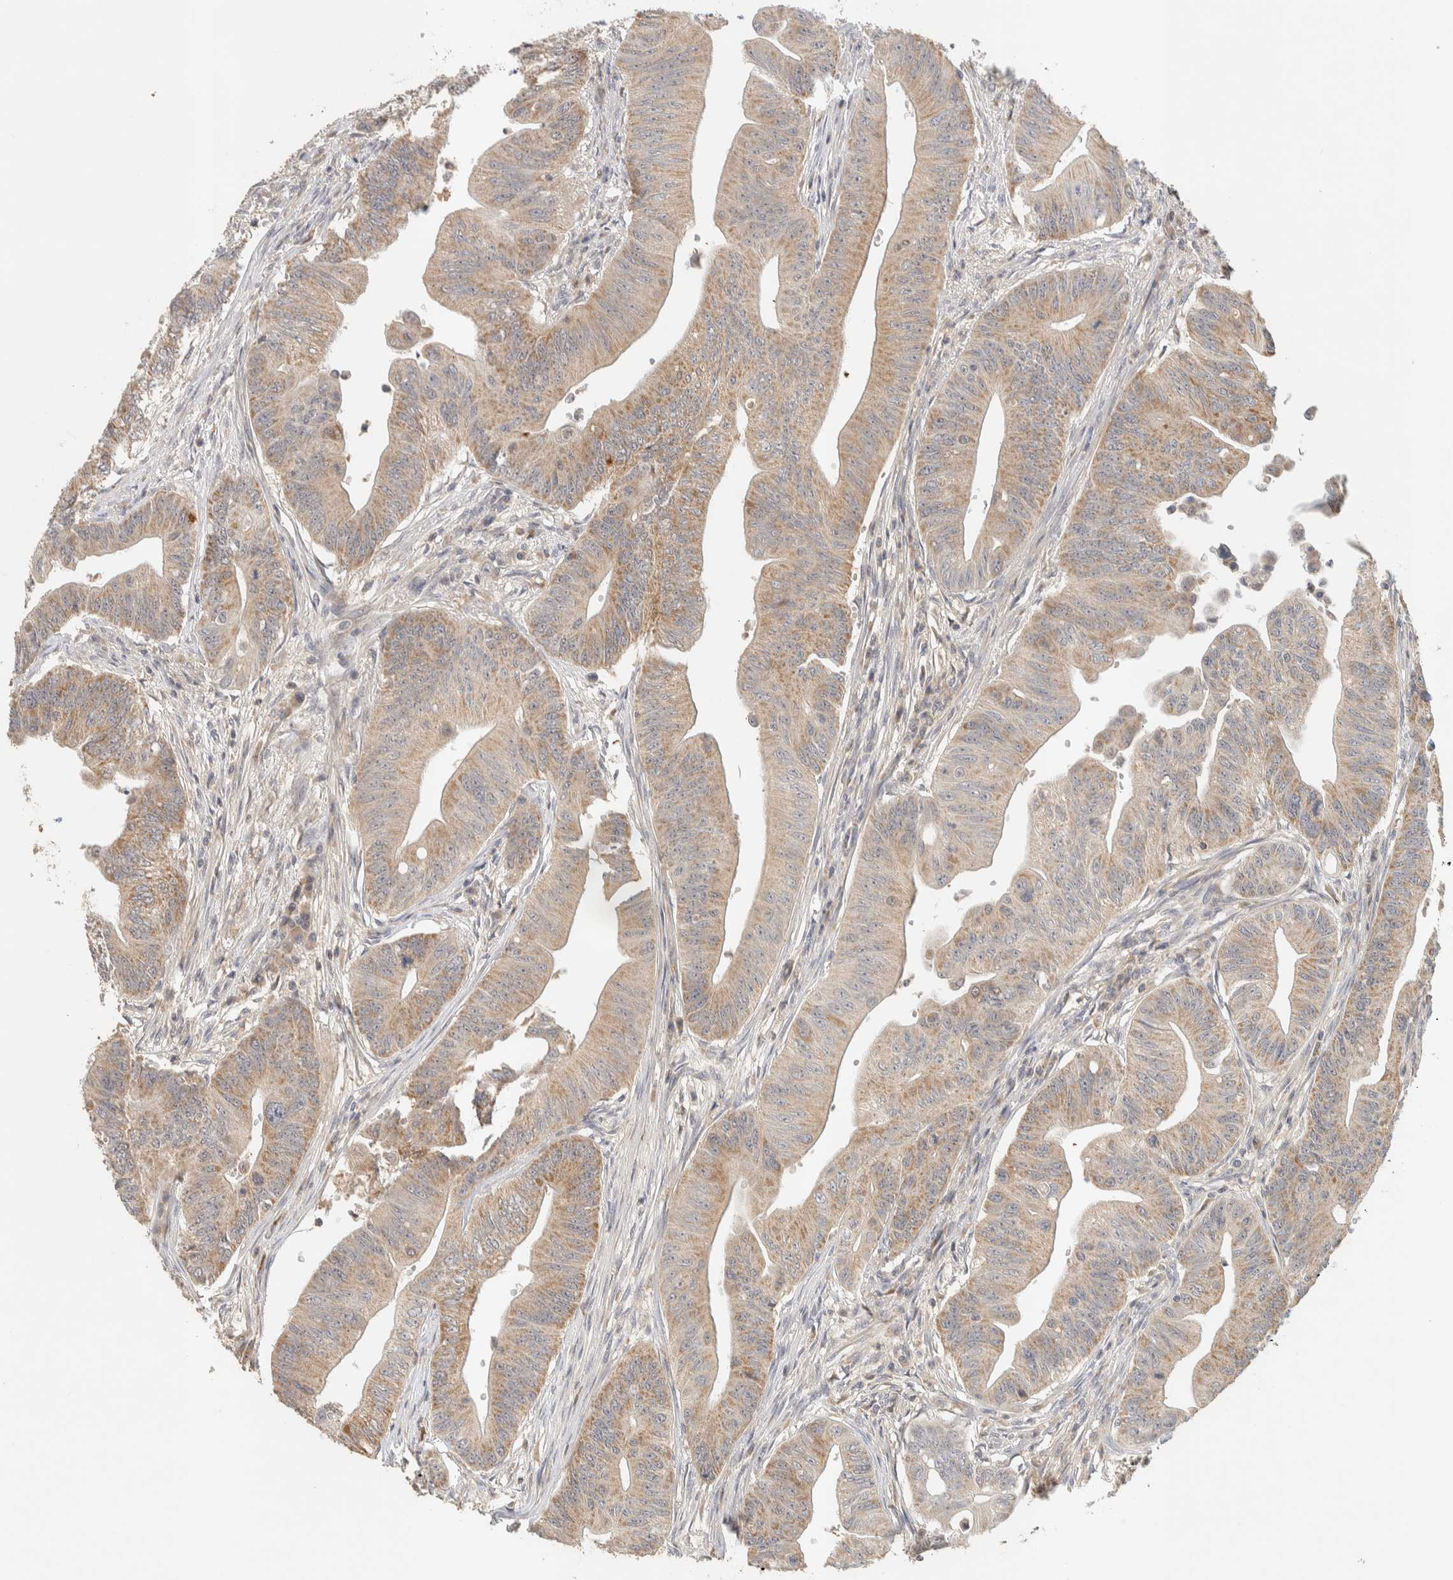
{"staining": {"intensity": "weak", "quantity": "25%-75%", "location": "cytoplasmic/membranous"}, "tissue": "colorectal cancer", "cell_type": "Tumor cells", "image_type": "cancer", "snomed": [{"axis": "morphology", "description": "Adenoma, NOS"}, {"axis": "morphology", "description": "Adenocarcinoma, NOS"}, {"axis": "topography", "description": "Colon"}], "caption": "Immunohistochemical staining of colorectal adenocarcinoma exhibits low levels of weak cytoplasmic/membranous expression in approximately 25%-75% of tumor cells.", "gene": "ITPA", "patient": {"sex": "male", "age": 79}}